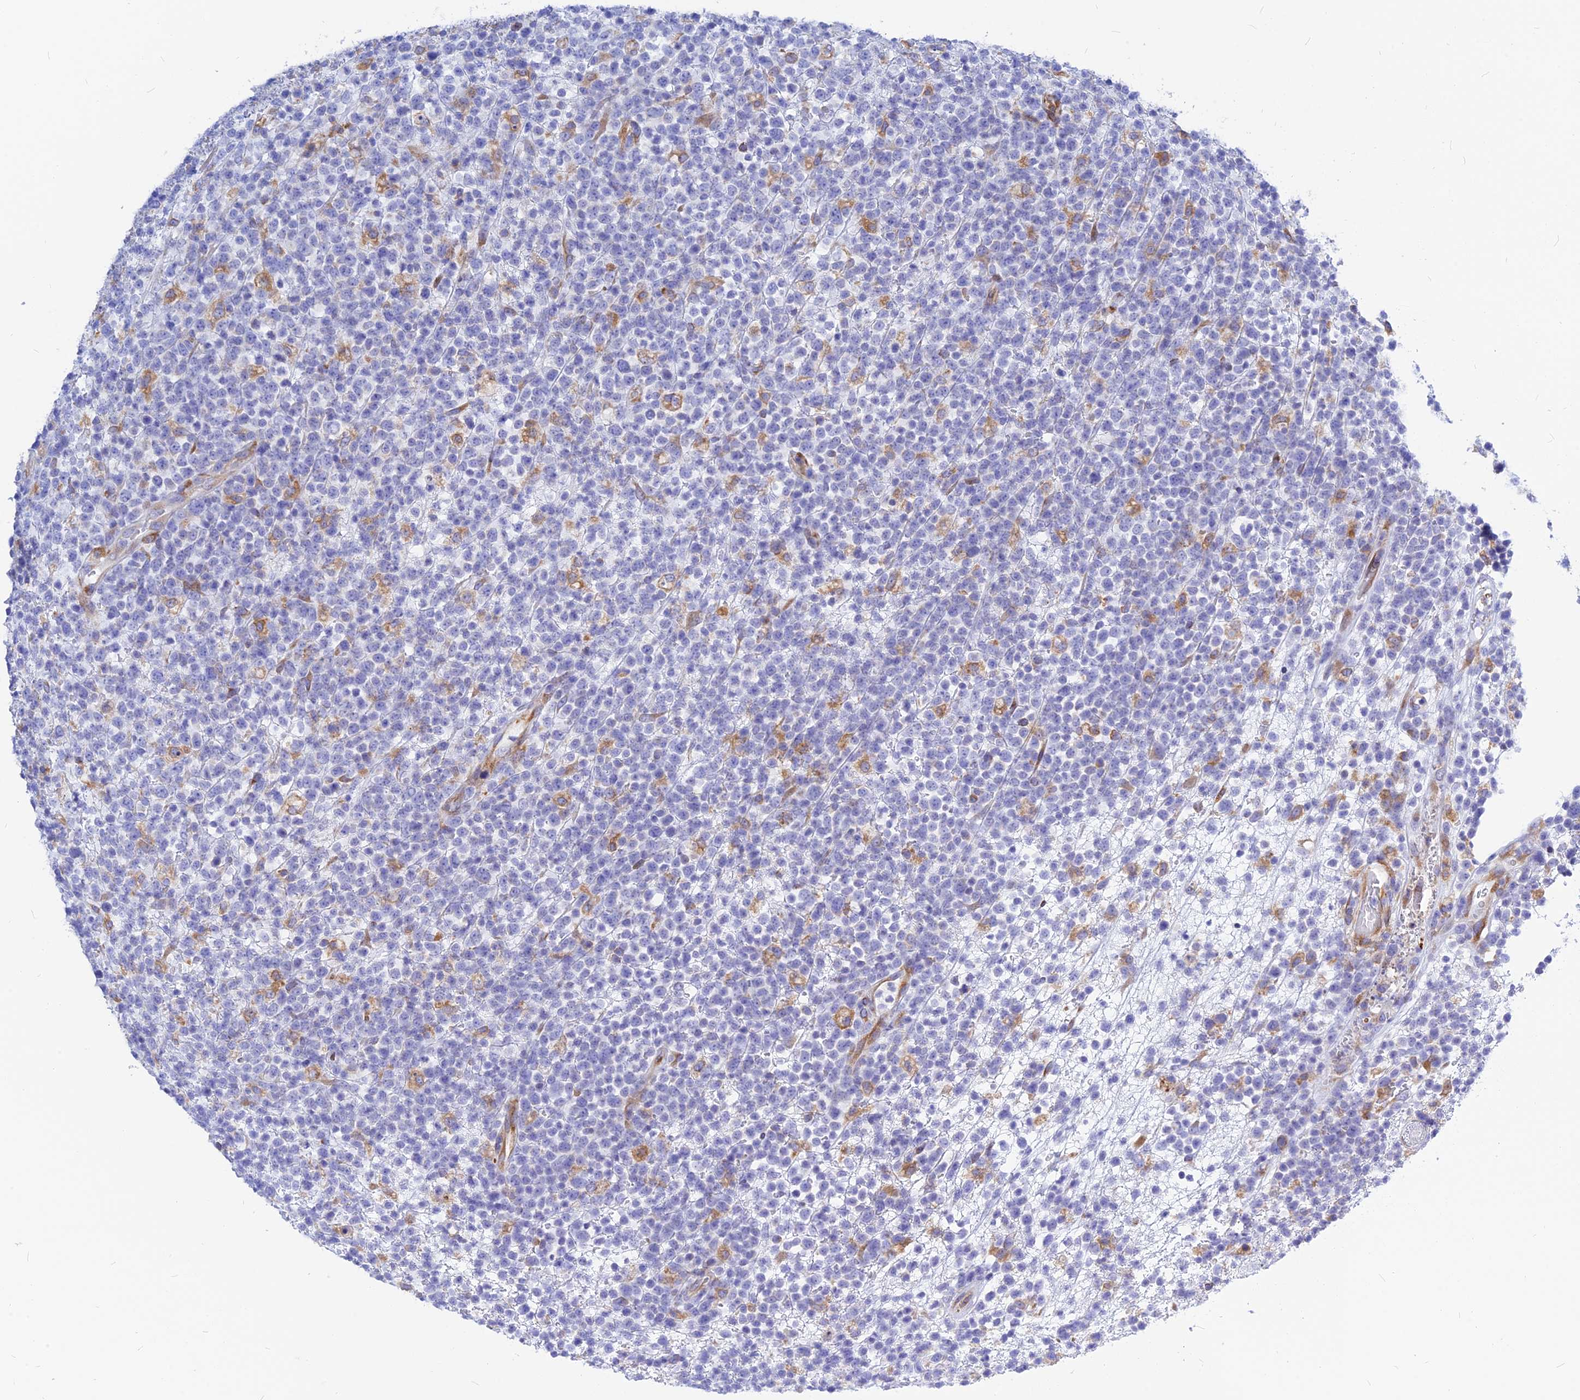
{"staining": {"intensity": "negative", "quantity": "none", "location": "none"}, "tissue": "lymphoma", "cell_type": "Tumor cells", "image_type": "cancer", "snomed": [{"axis": "morphology", "description": "Malignant lymphoma, non-Hodgkin's type, High grade"}, {"axis": "topography", "description": "Colon"}], "caption": "Image shows no significant protein expression in tumor cells of malignant lymphoma, non-Hodgkin's type (high-grade).", "gene": "CNOT6", "patient": {"sex": "female", "age": 53}}